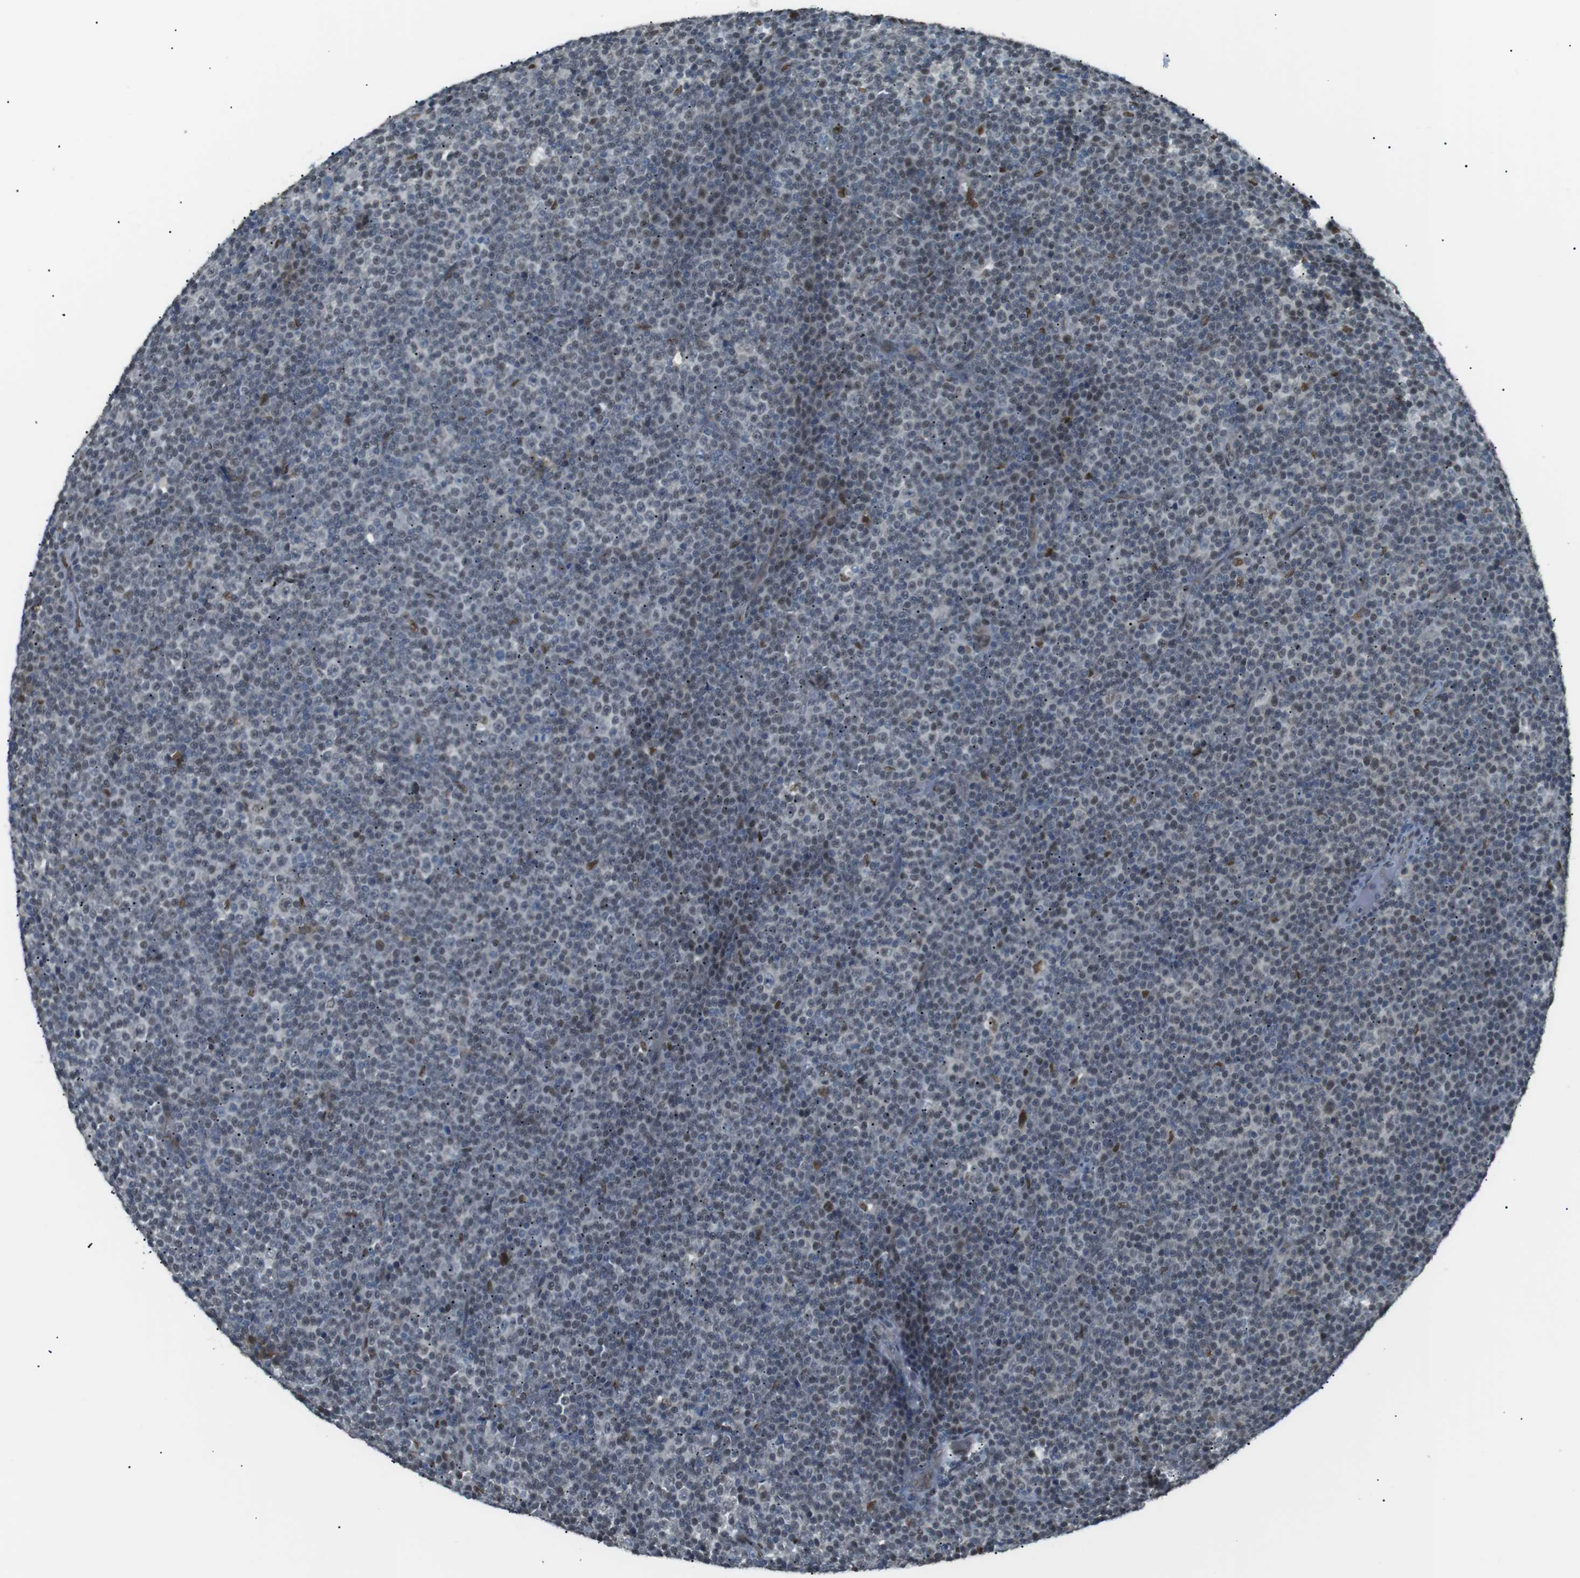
{"staining": {"intensity": "weak", "quantity": "<25%", "location": "cytoplasmic/membranous,nuclear"}, "tissue": "lymphoma", "cell_type": "Tumor cells", "image_type": "cancer", "snomed": [{"axis": "morphology", "description": "Malignant lymphoma, non-Hodgkin's type, Low grade"}, {"axis": "topography", "description": "Lymph node"}], "caption": "Immunohistochemical staining of human malignant lymphoma, non-Hodgkin's type (low-grade) exhibits no significant staining in tumor cells. The staining was performed using DAB (3,3'-diaminobenzidine) to visualize the protein expression in brown, while the nuclei were stained in blue with hematoxylin (Magnification: 20x).", "gene": "SRPK2", "patient": {"sex": "female", "age": 67}}